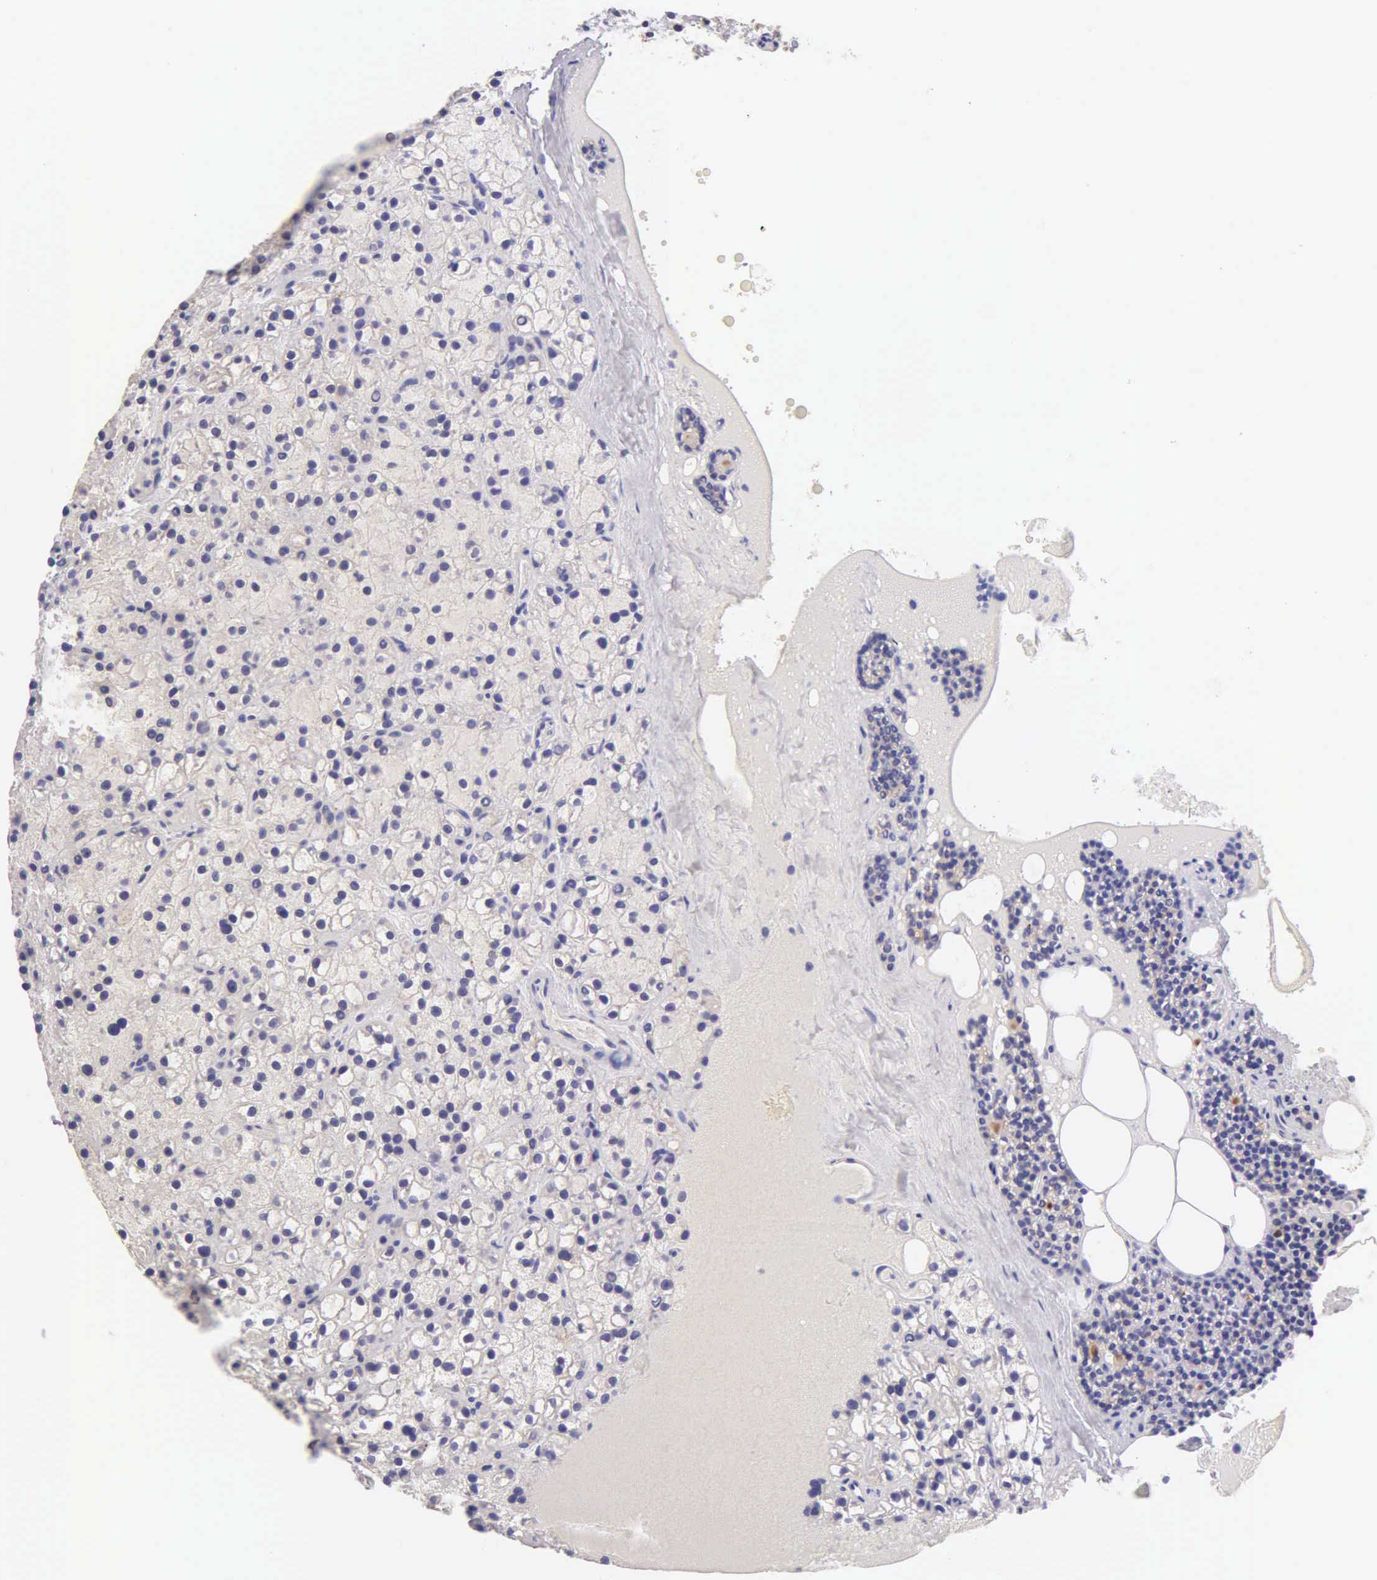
{"staining": {"intensity": "negative", "quantity": "none", "location": "none"}, "tissue": "parathyroid gland", "cell_type": "Glandular cells", "image_type": "normal", "snomed": [{"axis": "morphology", "description": "Normal tissue, NOS"}, {"axis": "topography", "description": "Parathyroid gland"}], "caption": "DAB (3,3'-diaminobenzidine) immunohistochemical staining of unremarkable parathyroid gland shows no significant staining in glandular cells.", "gene": "ESR1", "patient": {"sex": "female", "age": 71}}